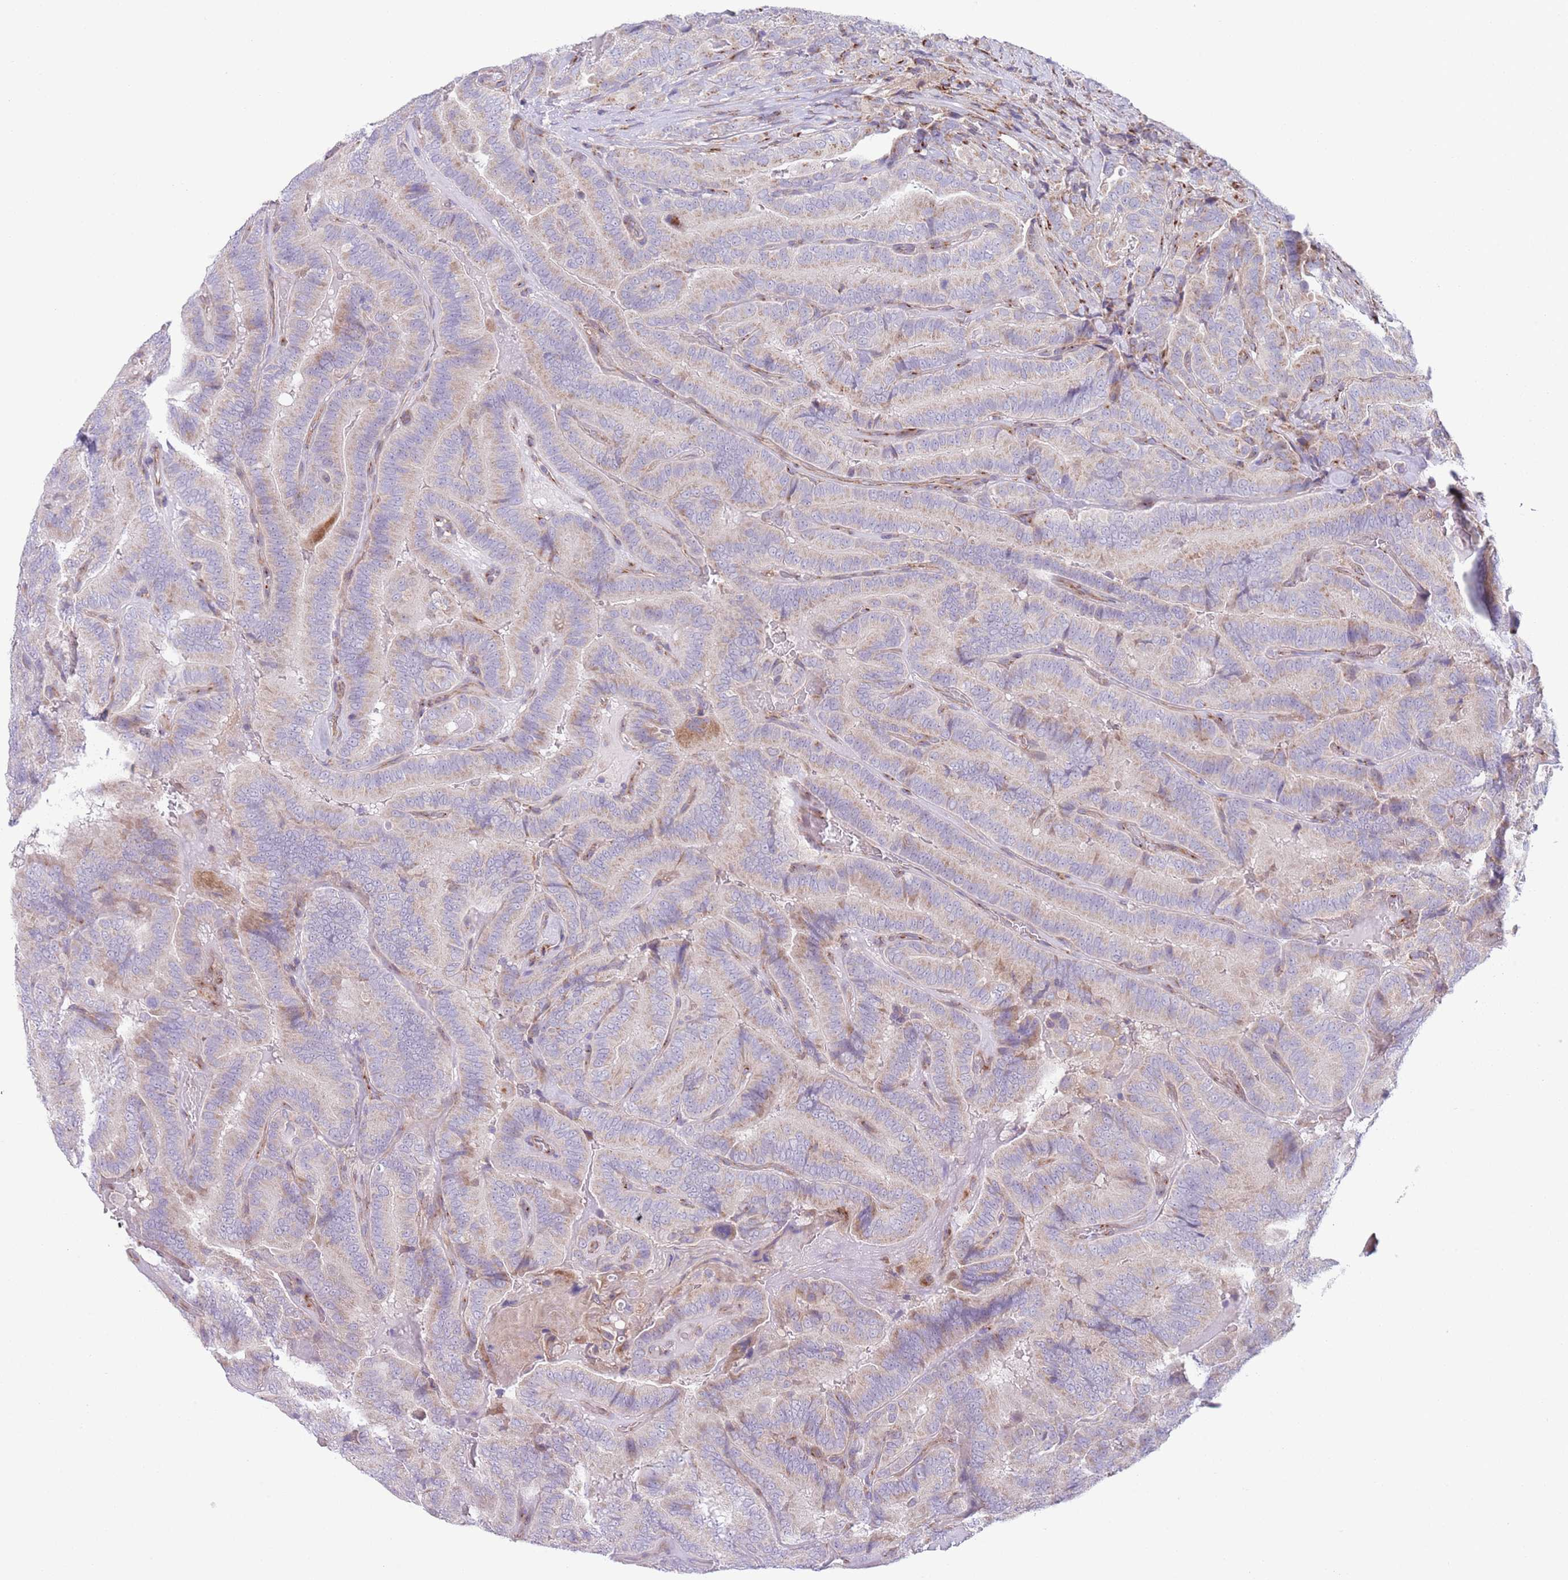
{"staining": {"intensity": "weak", "quantity": "<25%", "location": "cytoplasmic/membranous"}, "tissue": "thyroid cancer", "cell_type": "Tumor cells", "image_type": "cancer", "snomed": [{"axis": "morphology", "description": "Papillary adenocarcinoma, NOS"}, {"axis": "topography", "description": "Thyroid gland"}], "caption": "Tumor cells show no significant protein staining in thyroid cancer.", "gene": "C20orf96", "patient": {"sex": "male", "age": 61}}